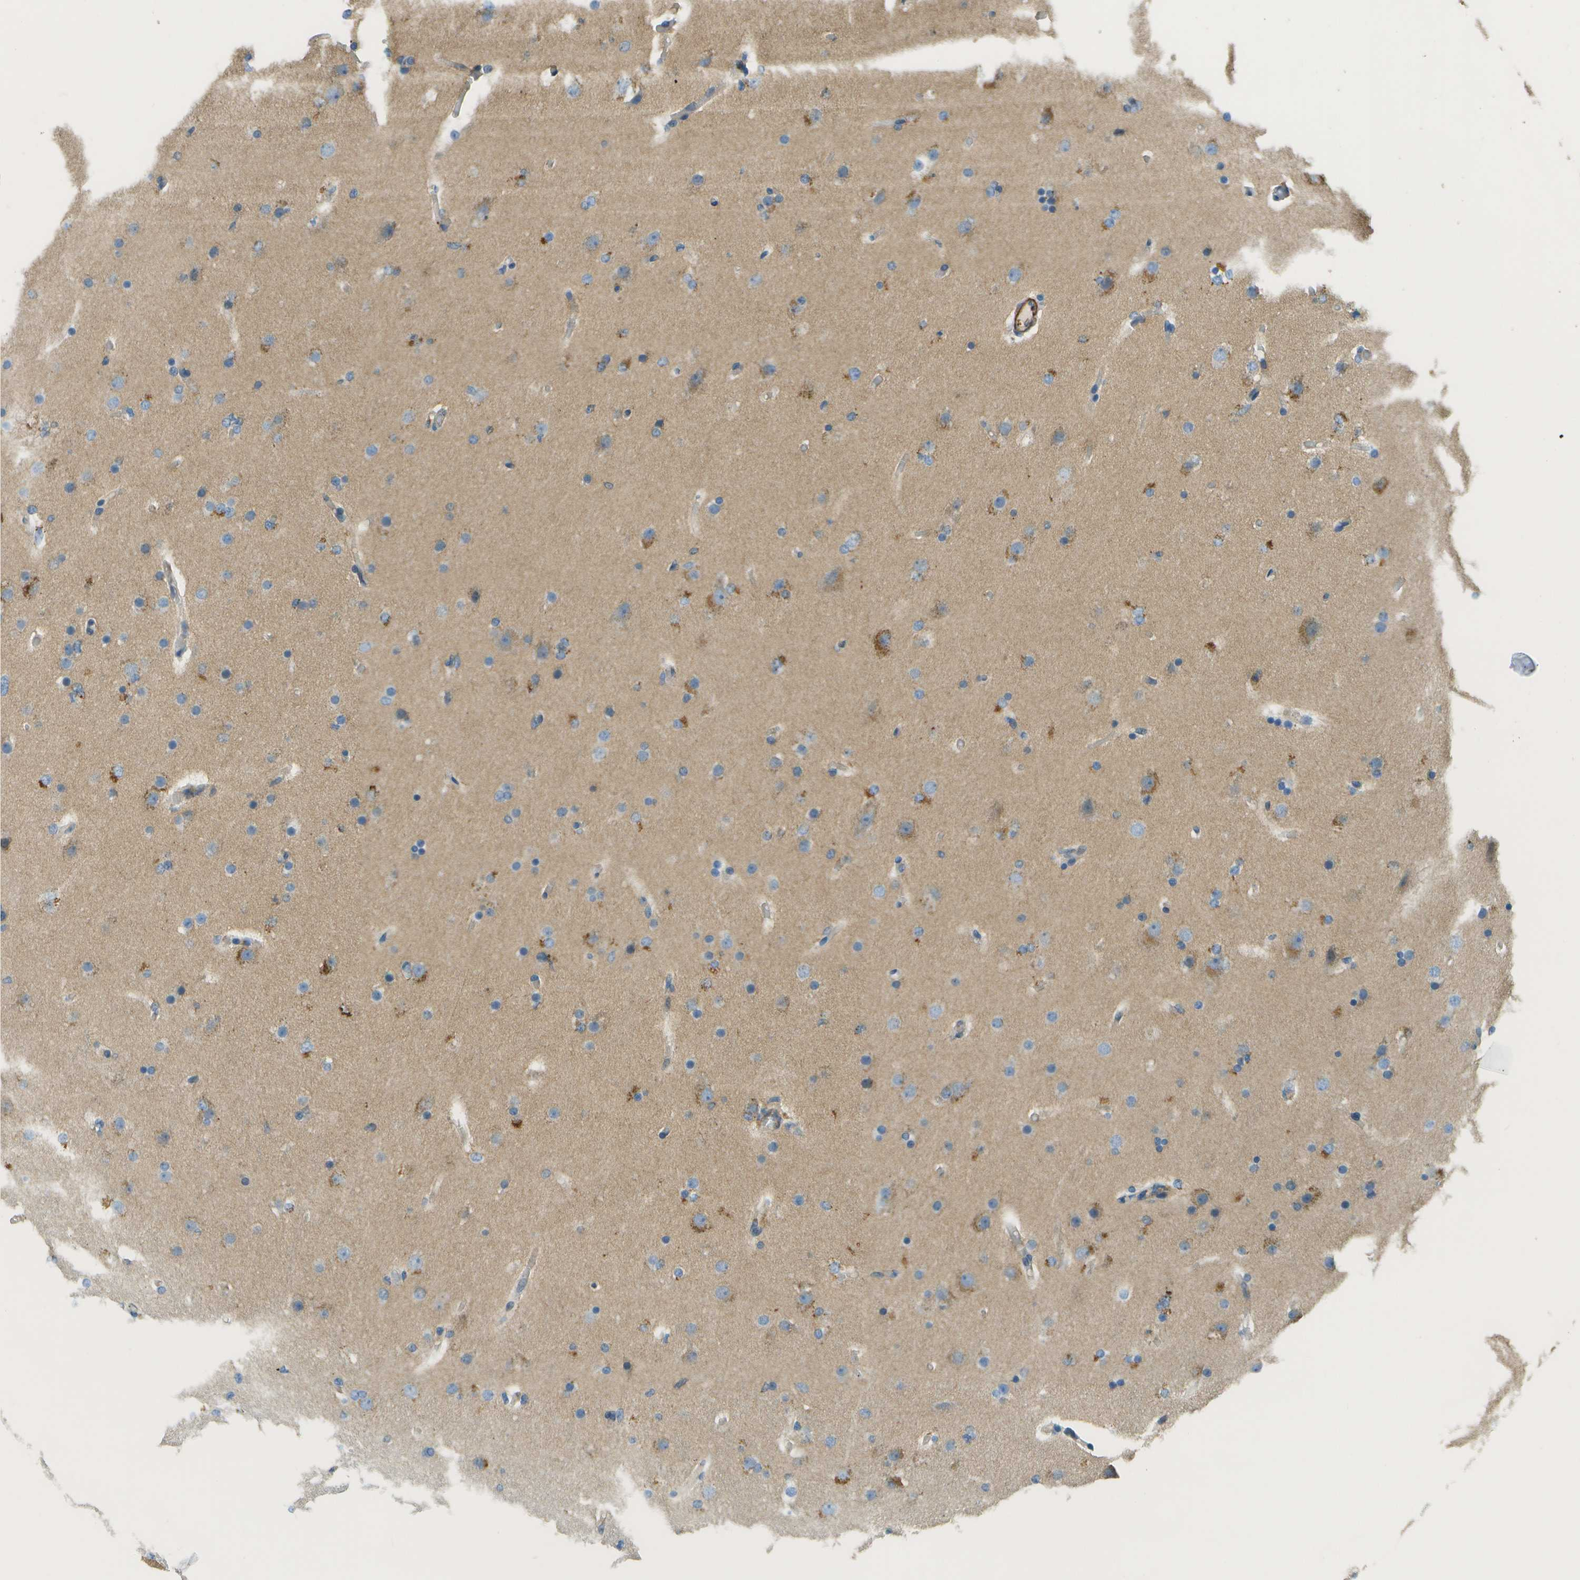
{"staining": {"intensity": "moderate", "quantity": "<25%", "location": "cytoplasmic/membranous"}, "tissue": "glioma", "cell_type": "Tumor cells", "image_type": "cancer", "snomed": [{"axis": "morphology", "description": "Glioma, malignant, High grade"}, {"axis": "topography", "description": "Cerebral cortex"}], "caption": "A brown stain highlights moderate cytoplasmic/membranous expression of a protein in high-grade glioma (malignant) tumor cells. The staining is performed using DAB brown chromogen to label protein expression. The nuclei are counter-stained blue using hematoxylin.", "gene": "MYH11", "patient": {"sex": "female", "age": 36}}